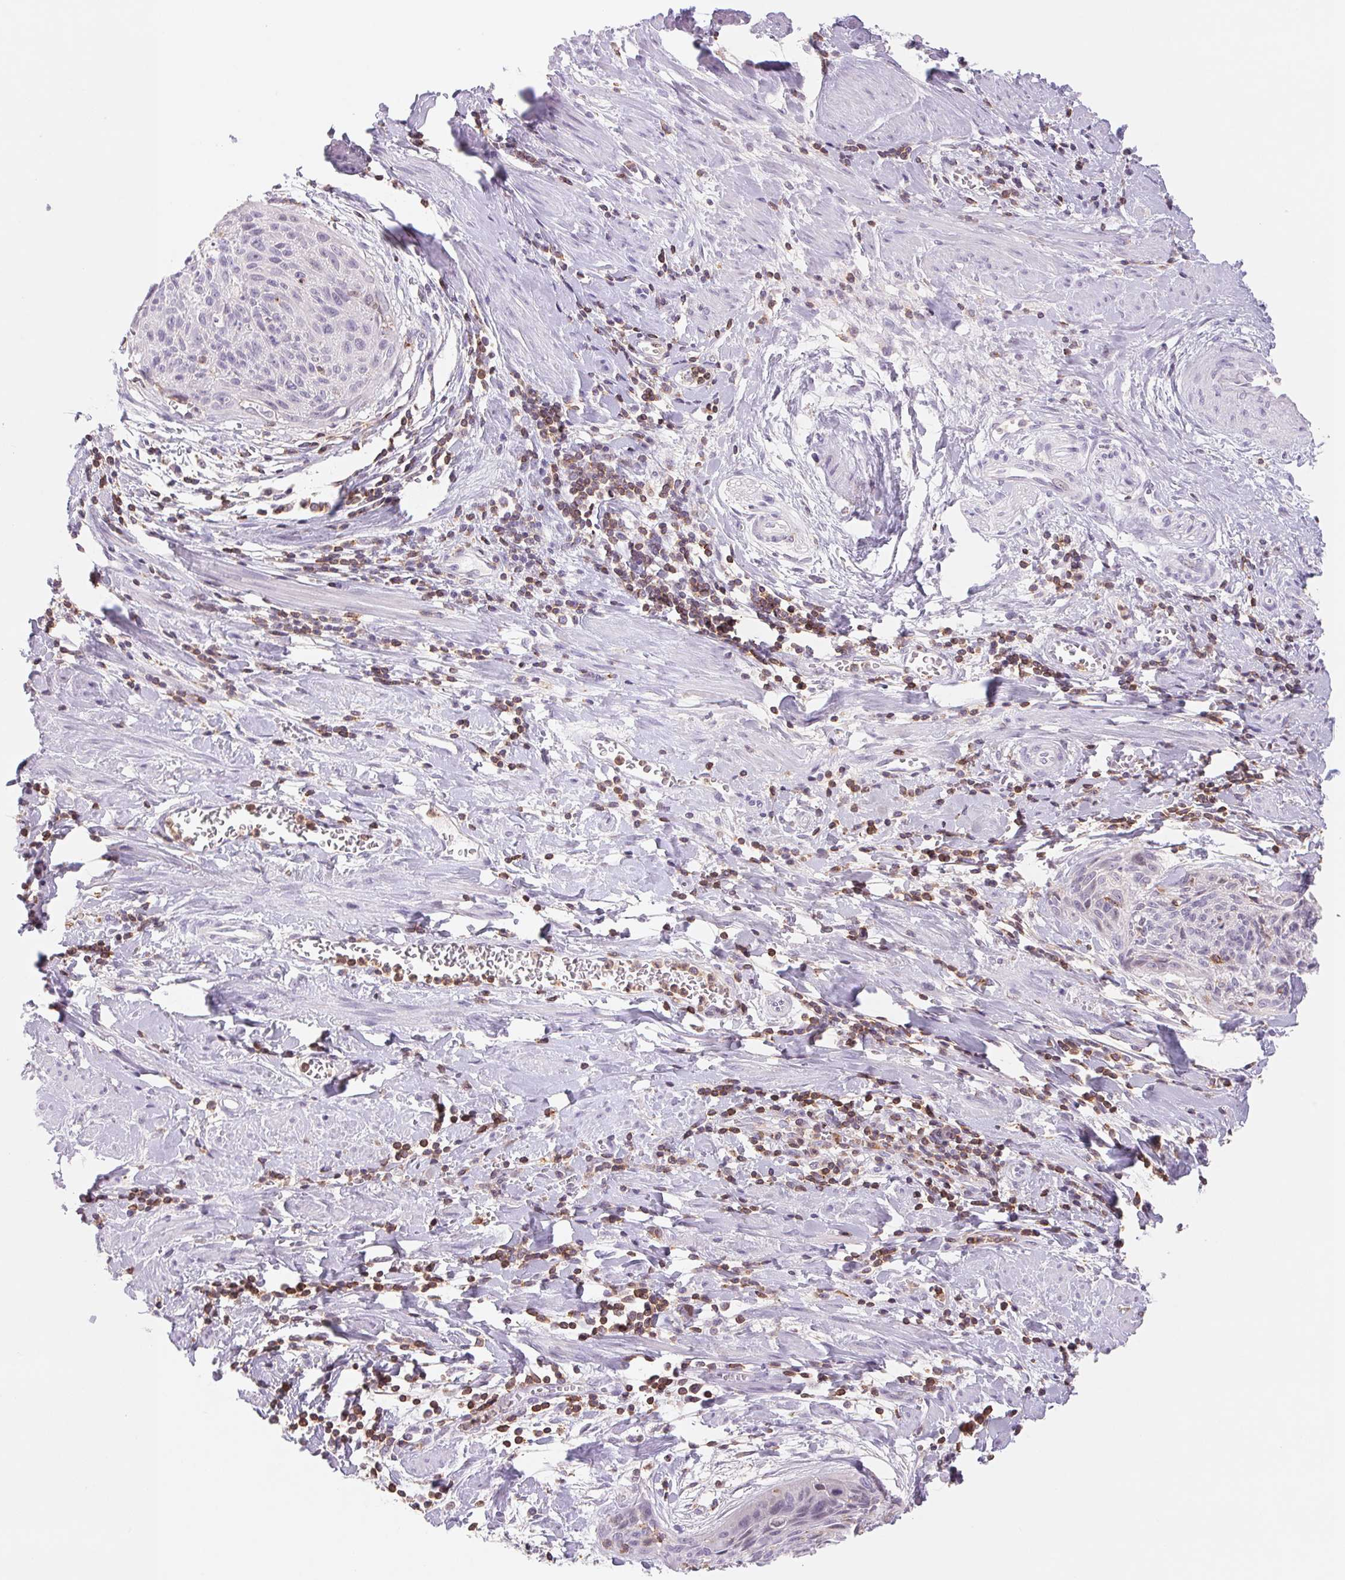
{"staining": {"intensity": "negative", "quantity": "none", "location": "none"}, "tissue": "cervical cancer", "cell_type": "Tumor cells", "image_type": "cancer", "snomed": [{"axis": "morphology", "description": "Squamous cell carcinoma, NOS"}, {"axis": "topography", "description": "Cervix"}], "caption": "Tumor cells show no significant positivity in cervical squamous cell carcinoma.", "gene": "KIF26A", "patient": {"sex": "female", "age": 55}}